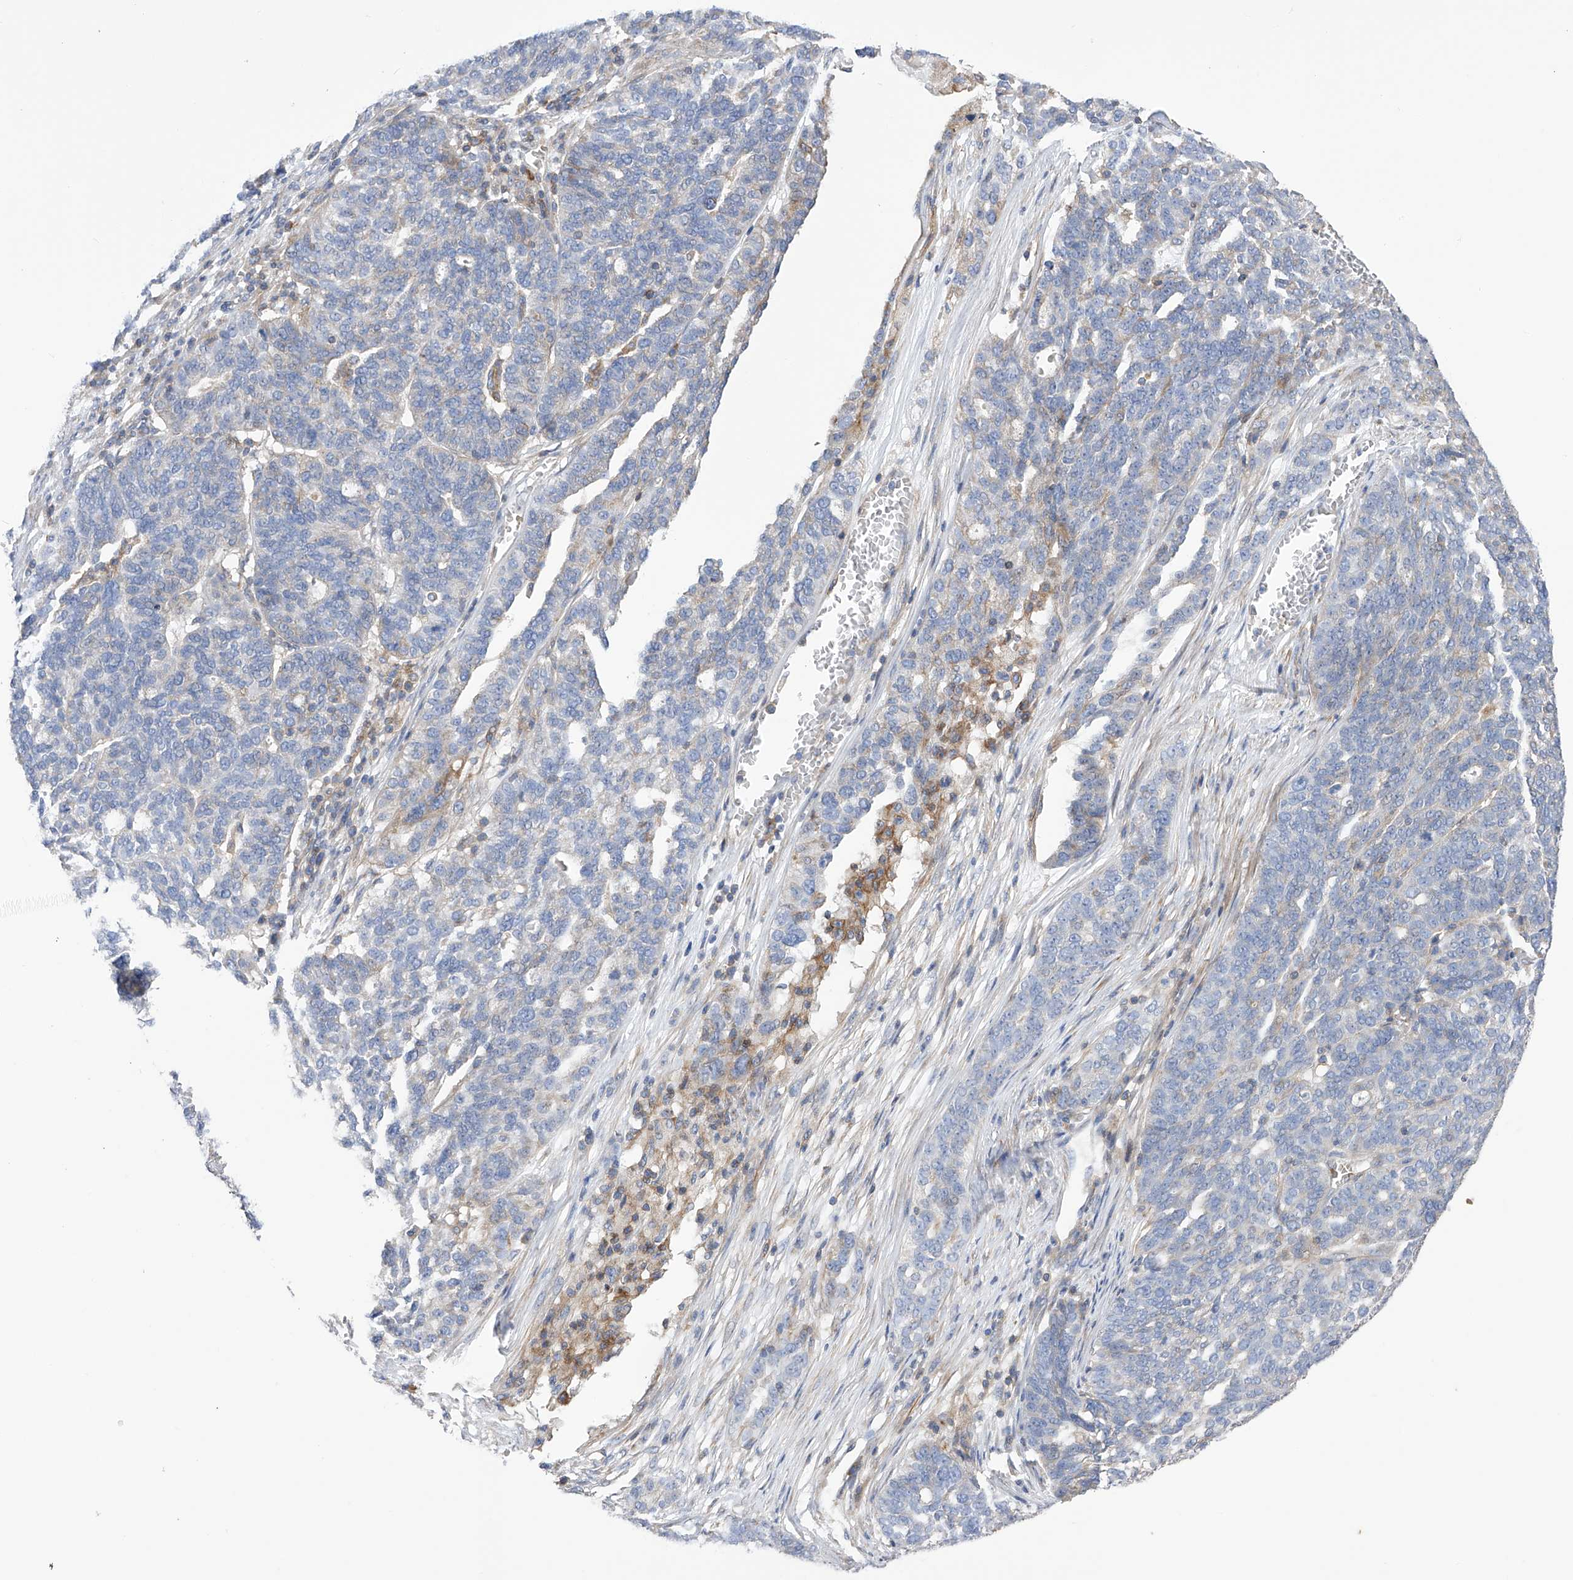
{"staining": {"intensity": "negative", "quantity": "none", "location": "none"}, "tissue": "ovarian cancer", "cell_type": "Tumor cells", "image_type": "cancer", "snomed": [{"axis": "morphology", "description": "Cystadenocarcinoma, serous, NOS"}, {"axis": "topography", "description": "Ovary"}], "caption": "An IHC histopathology image of ovarian cancer is shown. There is no staining in tumor cells of ovarian cancer.", "gene": "NFATC4", "patient": {"sex": "female", "age": 59}}